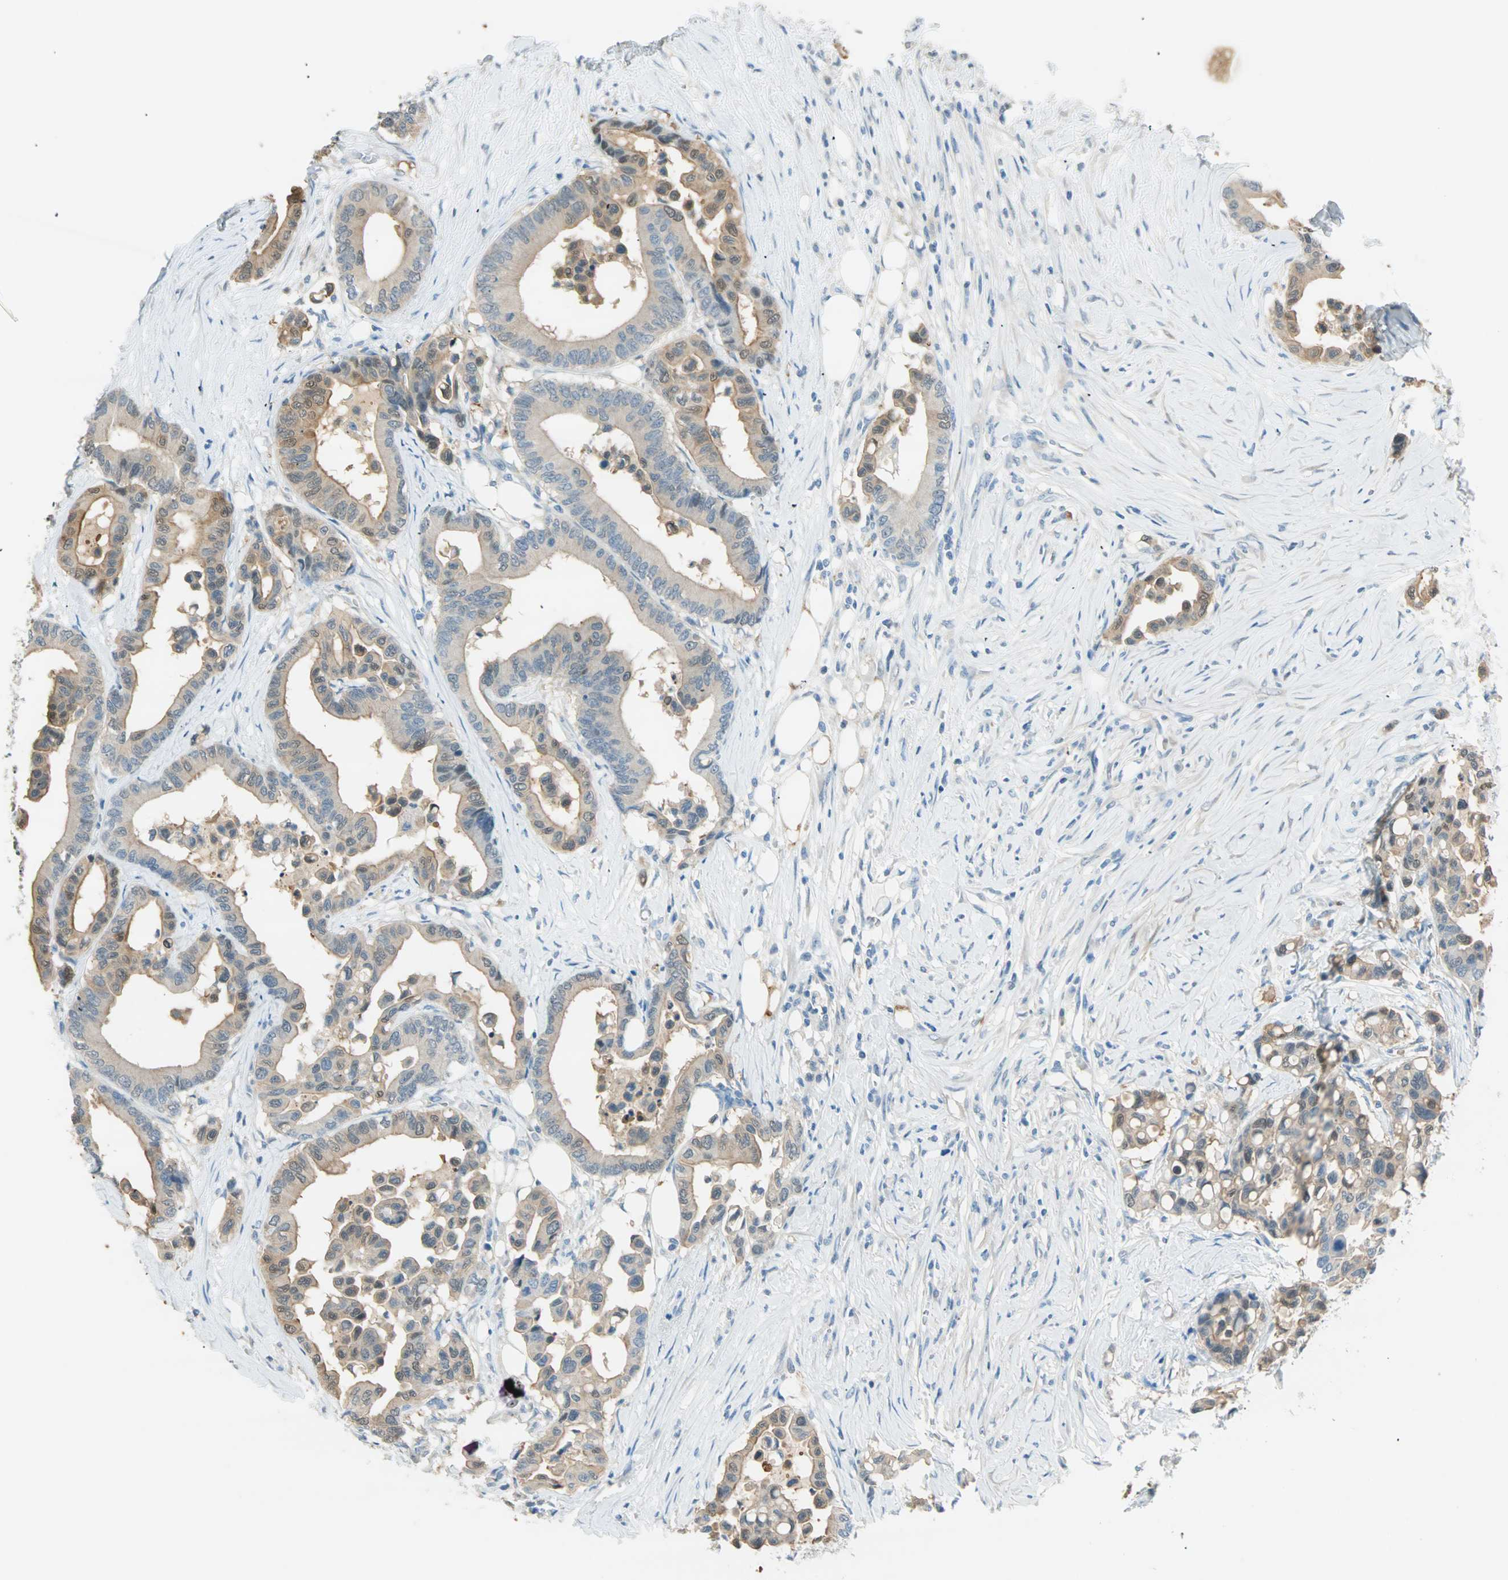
{"staining": {"intensity": "moderate", "quantity": ">75%", "location": "cytoplasmic/membranous,nuclear"}, "tissue": "colorectal cancer", "cell_type": "Tumor cells", "image_type": "cancer", "snomed": [{"axis": "morphology", "description": "Normal tissue, NOS"}, {"axis": "morphology", "description": "Adenocarcinoma, NOS"}, {"axis": "topography", "description": "Colon"}], "caption": "Moderate cytoplasmic/membranous and nuclear staining is seen in approximately >75% of tumor cells in colorectal cancer.", "gene": "S100A1", "patient": {"sex": "male", "age": 82}}